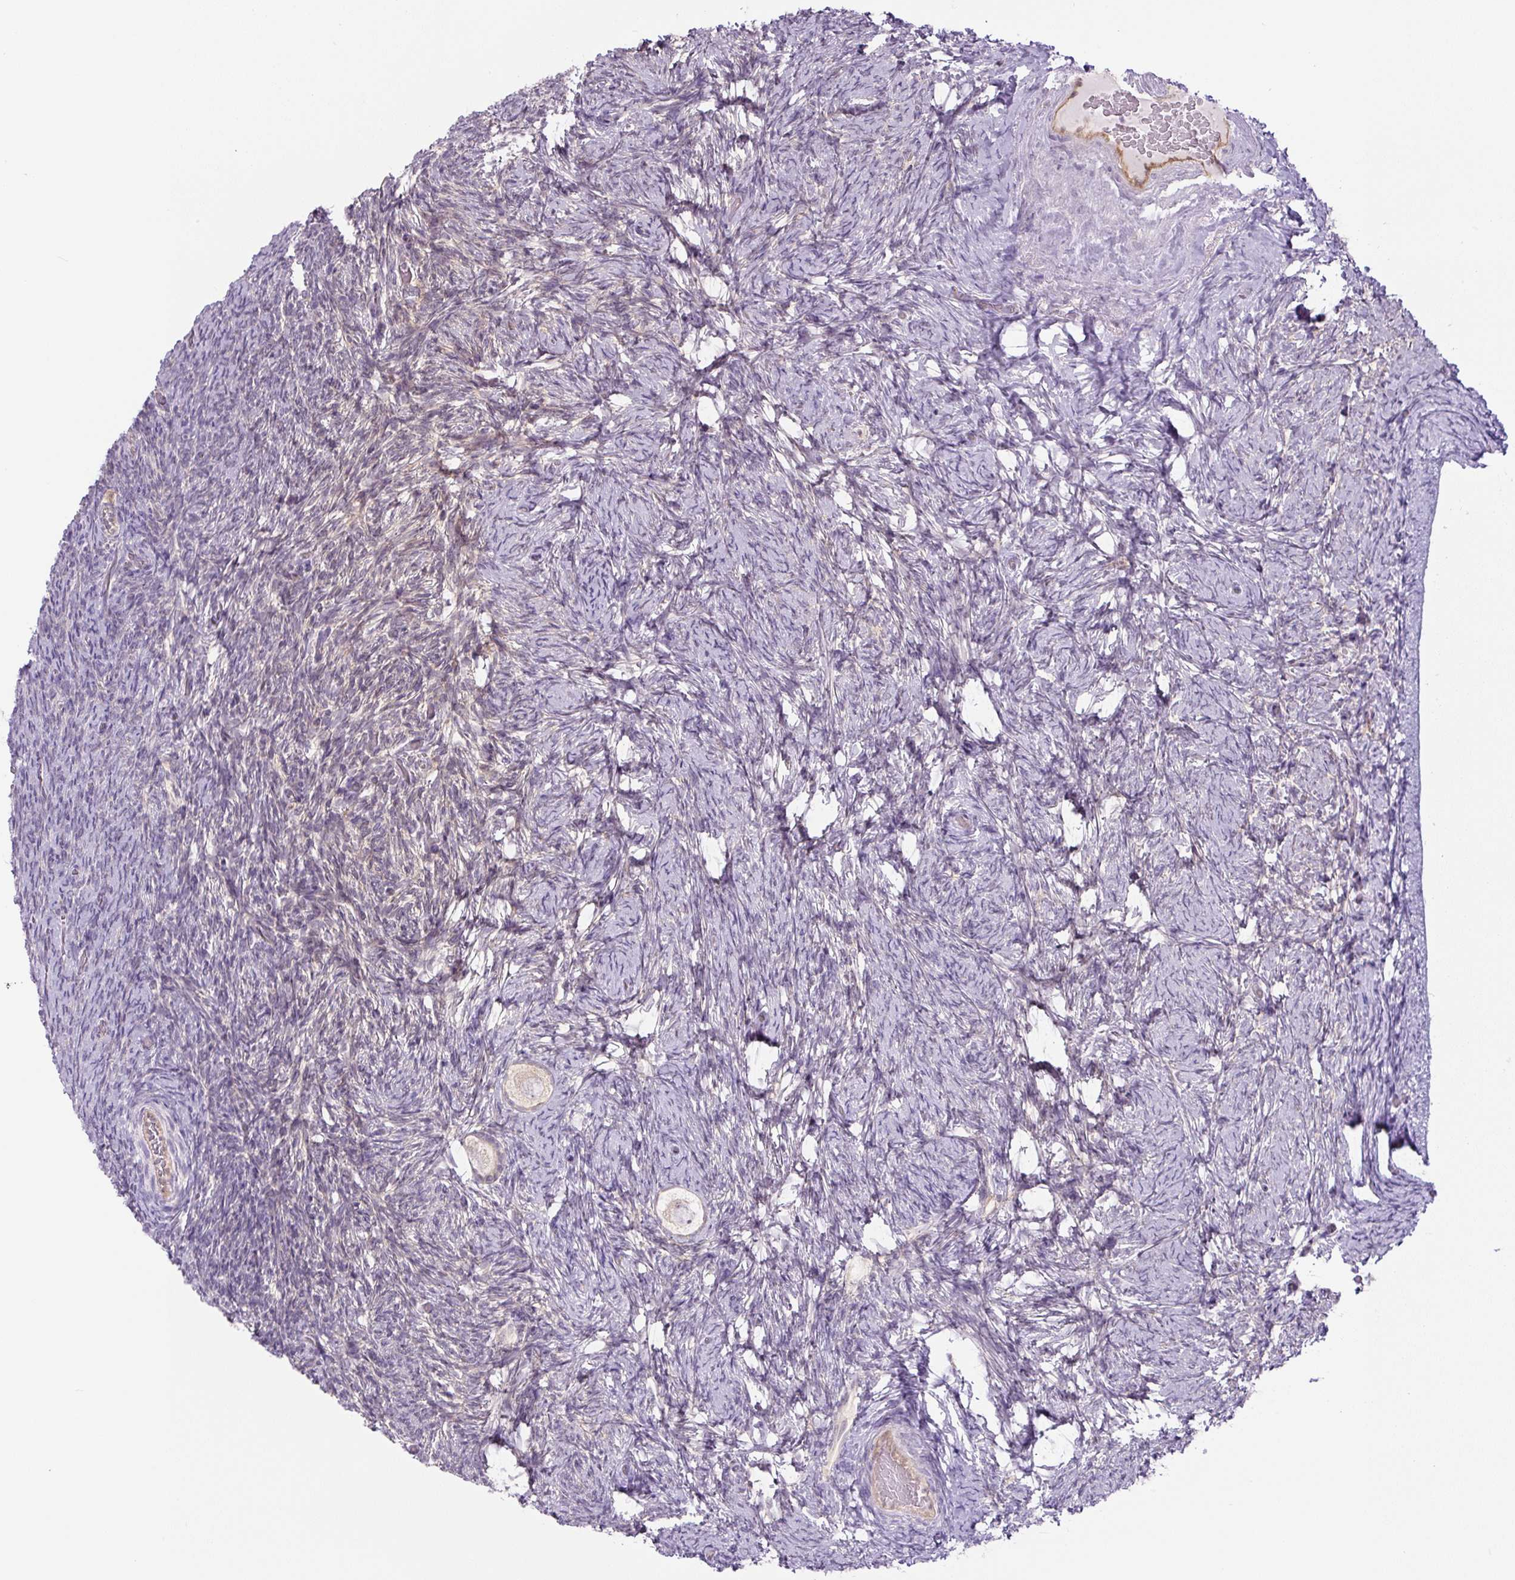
{"staining": {"intensity": "weak", "quantity": "<25%", "location": "cytoplasmic/membranous"}, "tissue": "ovary", "cell_type": "Follicle cells", "image_type": "normal", "snomed": [{"axis": "morphology", "description": "Normal tissue, NOS"}, {"axis": "topography", "description": "Ovary"}], "caption": "Protein analysis of benign ovary displays no significant staining in follicle cells.", "gene": "SPSB2", "patient": {"sex": "female", "age": 34}}